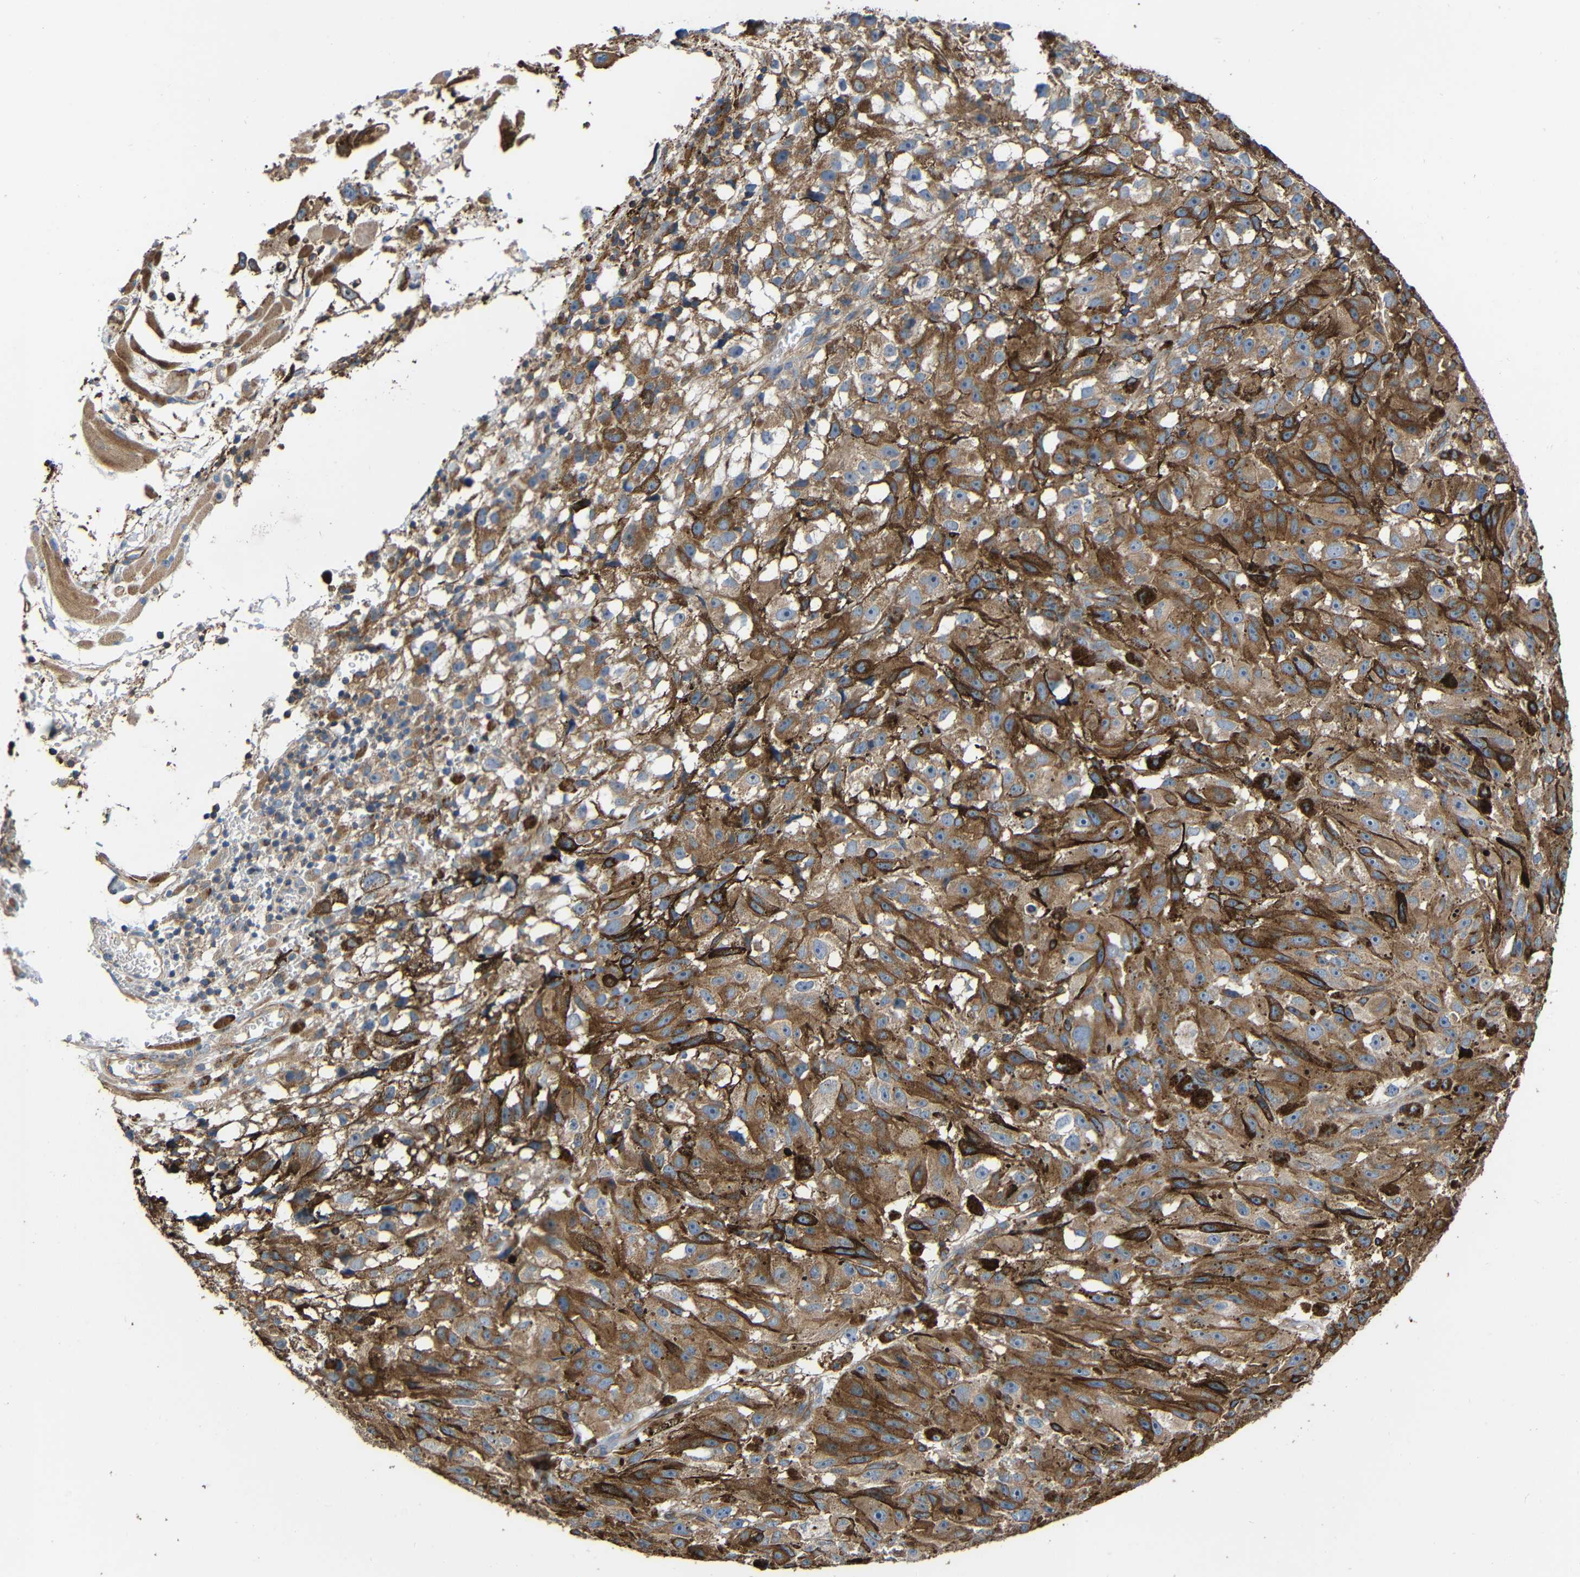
{"staining": {"intensity": "moderate", "quantity": ">75%", "location": "cytoplasmic/membranous"}, "tissue": "melanoma", "cell_type": "Tumor cells", "image_type": "cancer", "snomed": [{"axis": "morphology", "description": "Malignant melanoma, NOS"}, {"axis": "topography", "description": "Skin"}], "caption": "Malignant melanoma stained with immunohistochemistry (IHC) demonstrates moderate cytoplasmic/membranous expression in about >75% of tumor cells. (Brightfield microscopy of DAB IHC at high magnification).", "gene": "RHOT2", "patient": {"sex": "female", "age": 104}}